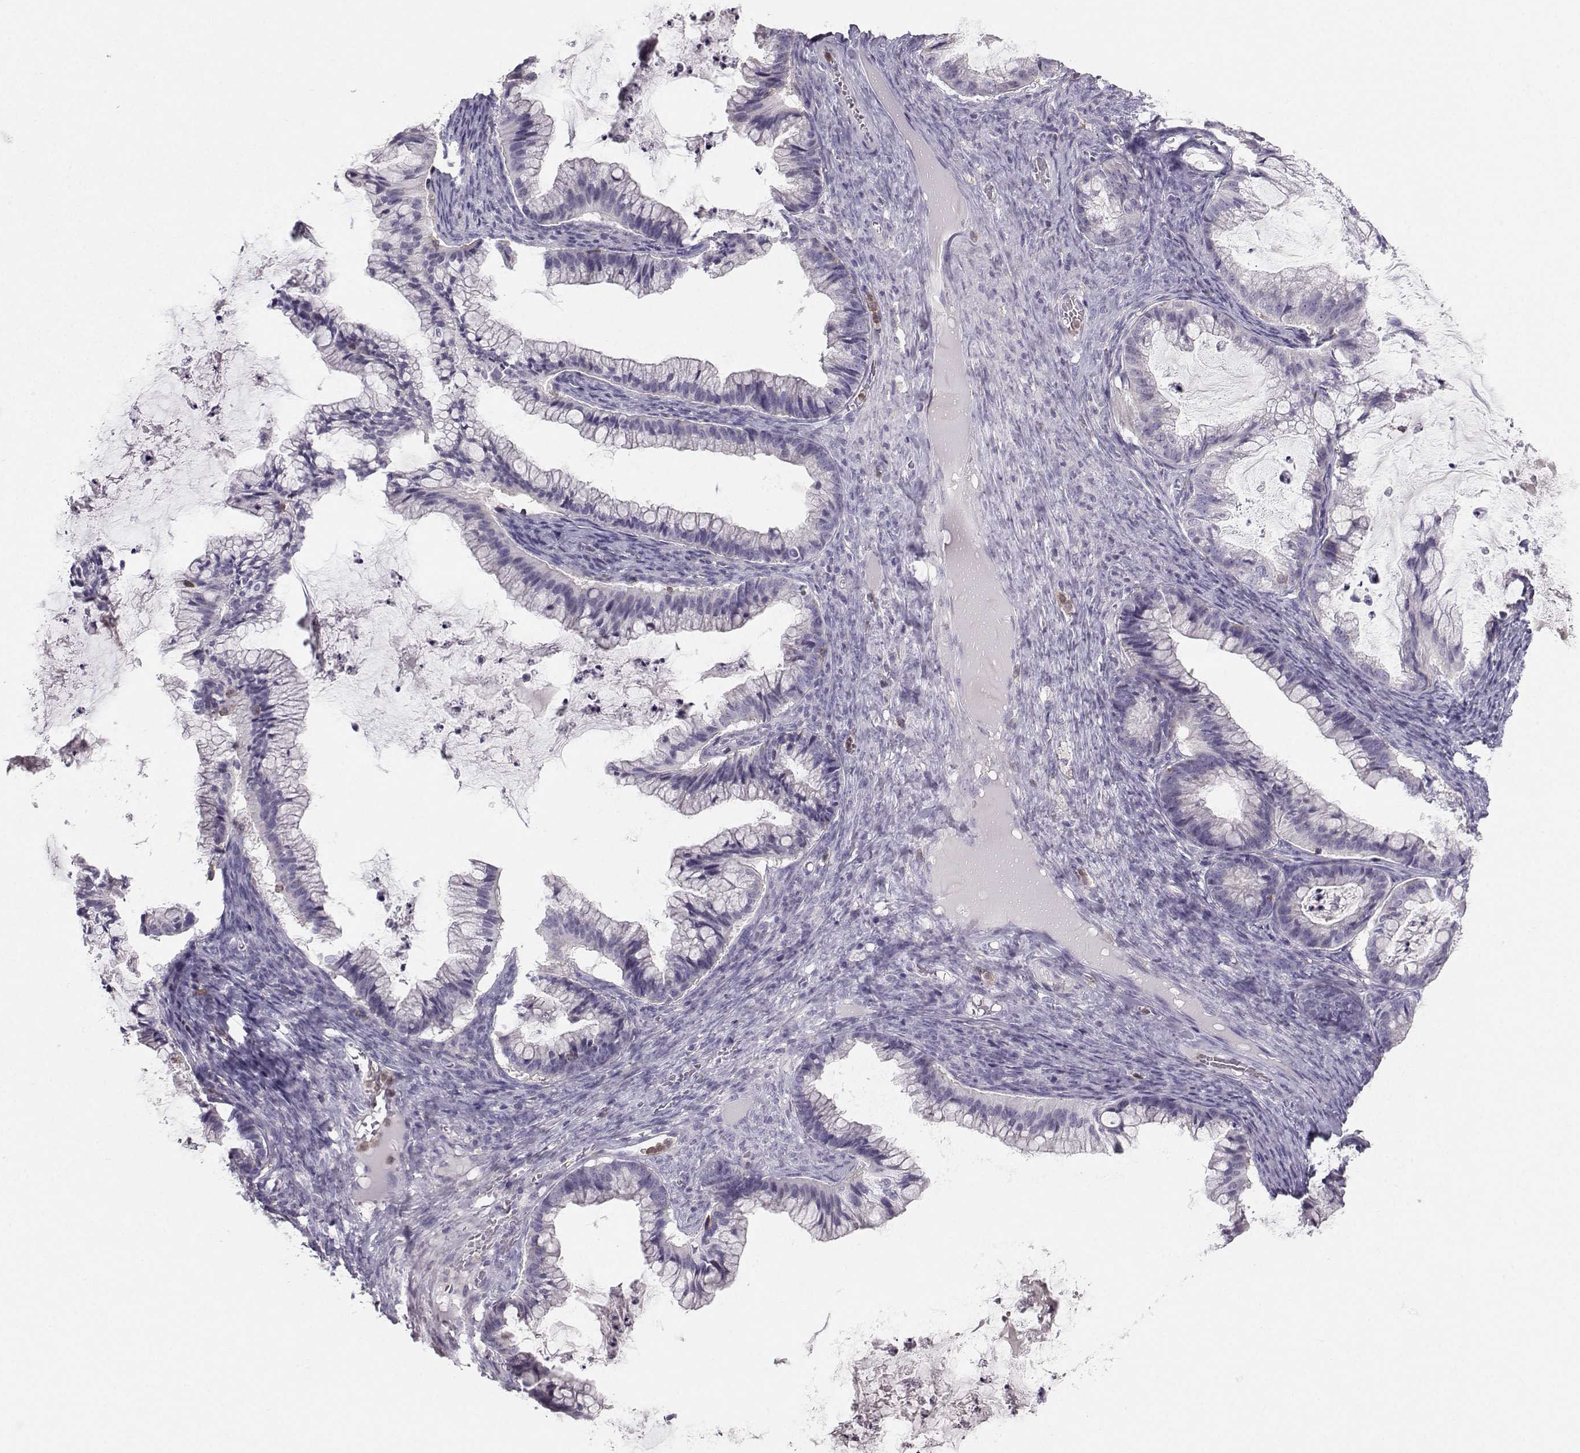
{"staining": {"intensity": "negative", "quantity": "none", "location": "none"}, "tissue": "ovarian cancer", "cell_type": "Tumor cells", "image_type": "cancer", "snomed": [{"axis": "morphology", "description": "Cystadenocarcinoma, mucinous, NOS"}, {"axis": "topography", "description": "Ovary"}], "caption": "Tumor cells are negative for brown protein staining in ovarian cancer. (Immunohistochemistry (ihc), brightfield microscopy, high magnification).", "gene": "ZBTB32", "patient": {"sex": "female", "age": 57}}